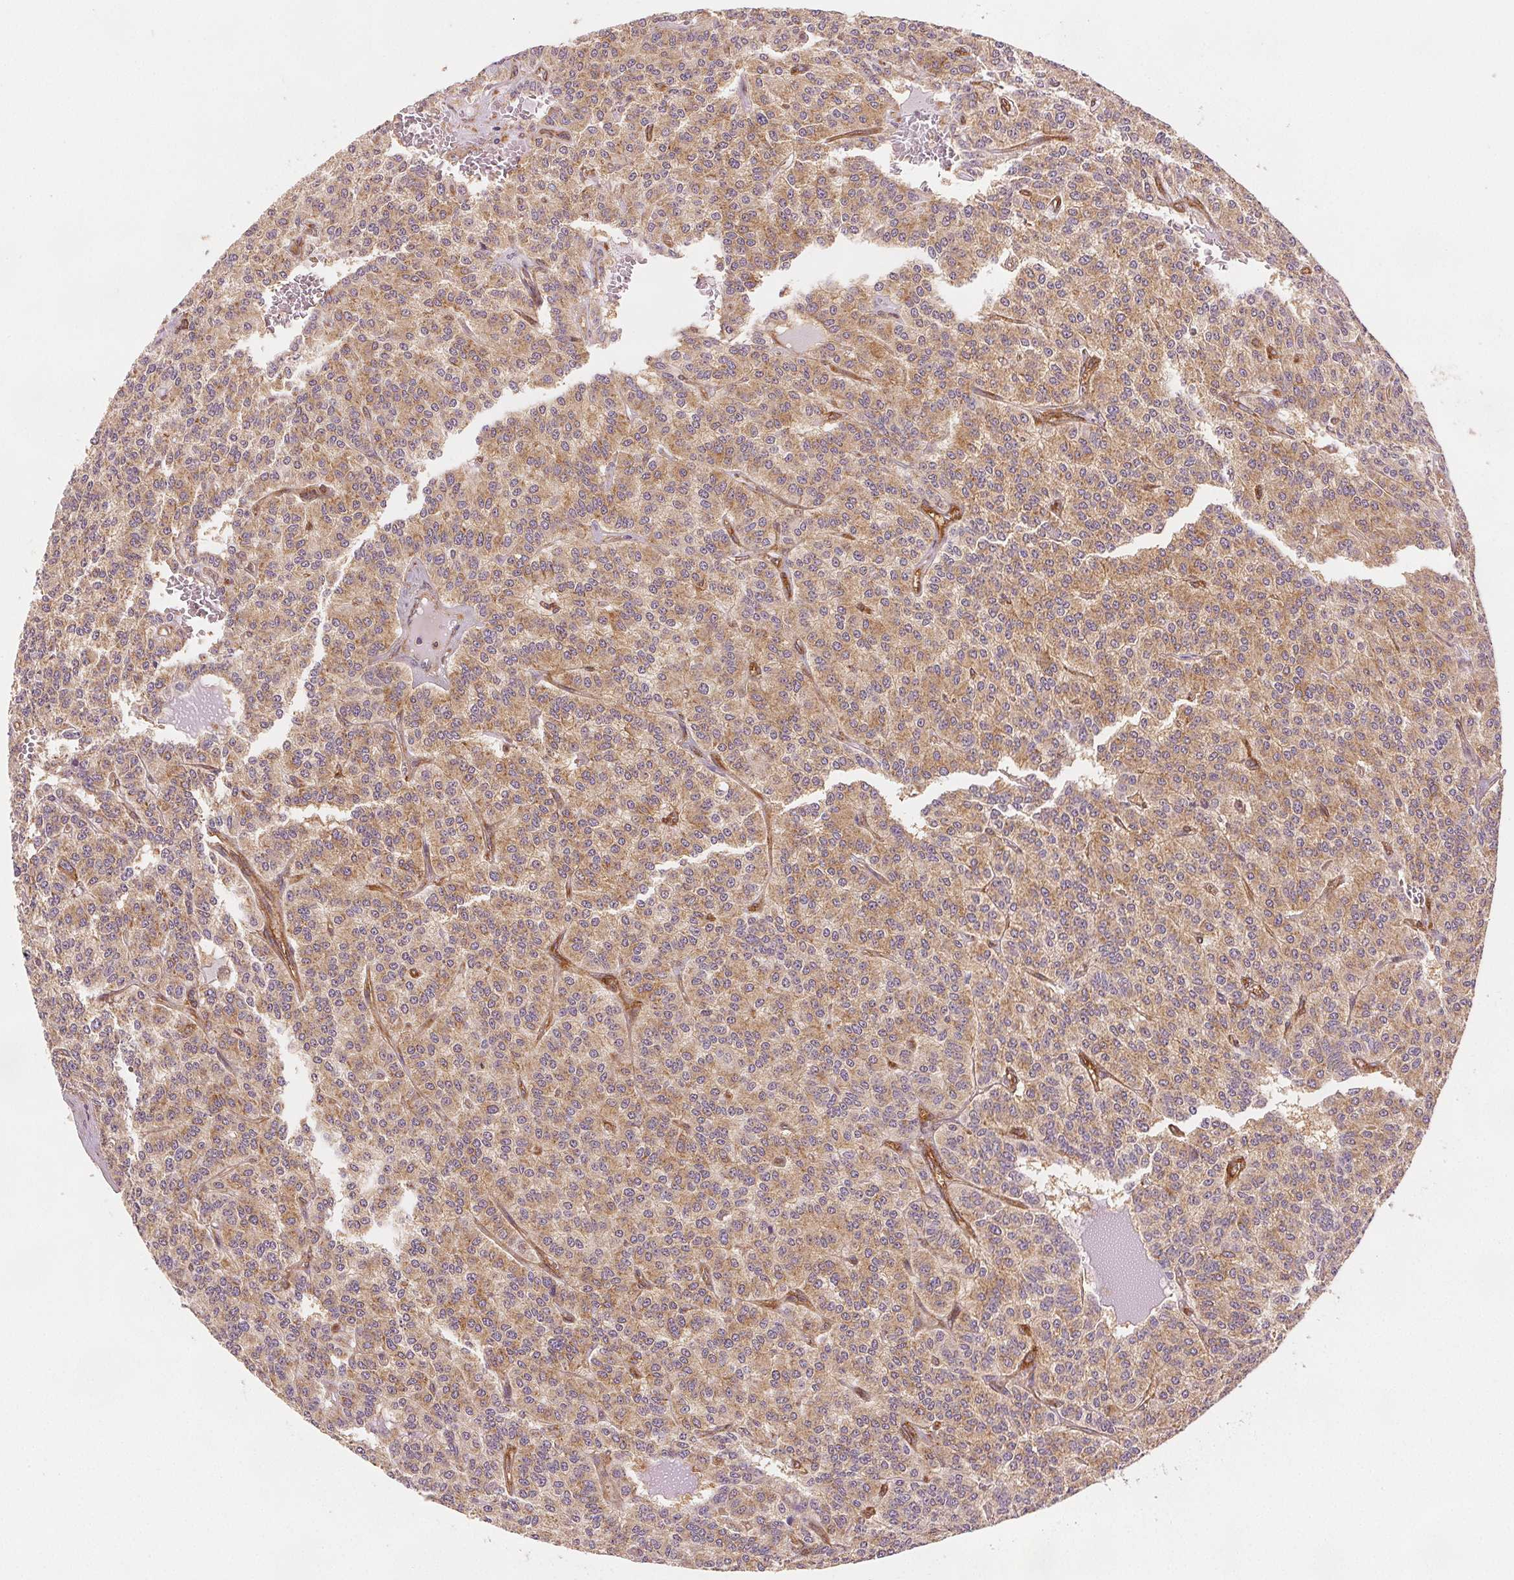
{"staining": {"intensity": "weak", "quantity": ">75%", "location": "cytoplasmic/membranous"}, "tissue": "carcinoid", "cell_type": "Tumor cells", "image_type": "cancer", "snomed": [{"axis": "morphology", "description": "Carcinoid, malignant, NOS"}, {"axis": "topography", "description": "Lung"}], "caption": "This histopathology image shows malignant carcinoid stained with immunohistochemistry (IHC) to label a protein in brown. The cytoplasmic/membranous of tumor cells show weak positivity for the protein. Nuclei are counter-stained blue.", "gene": "DIAPH2", "patient": {"sex": "female", "age": 71}}